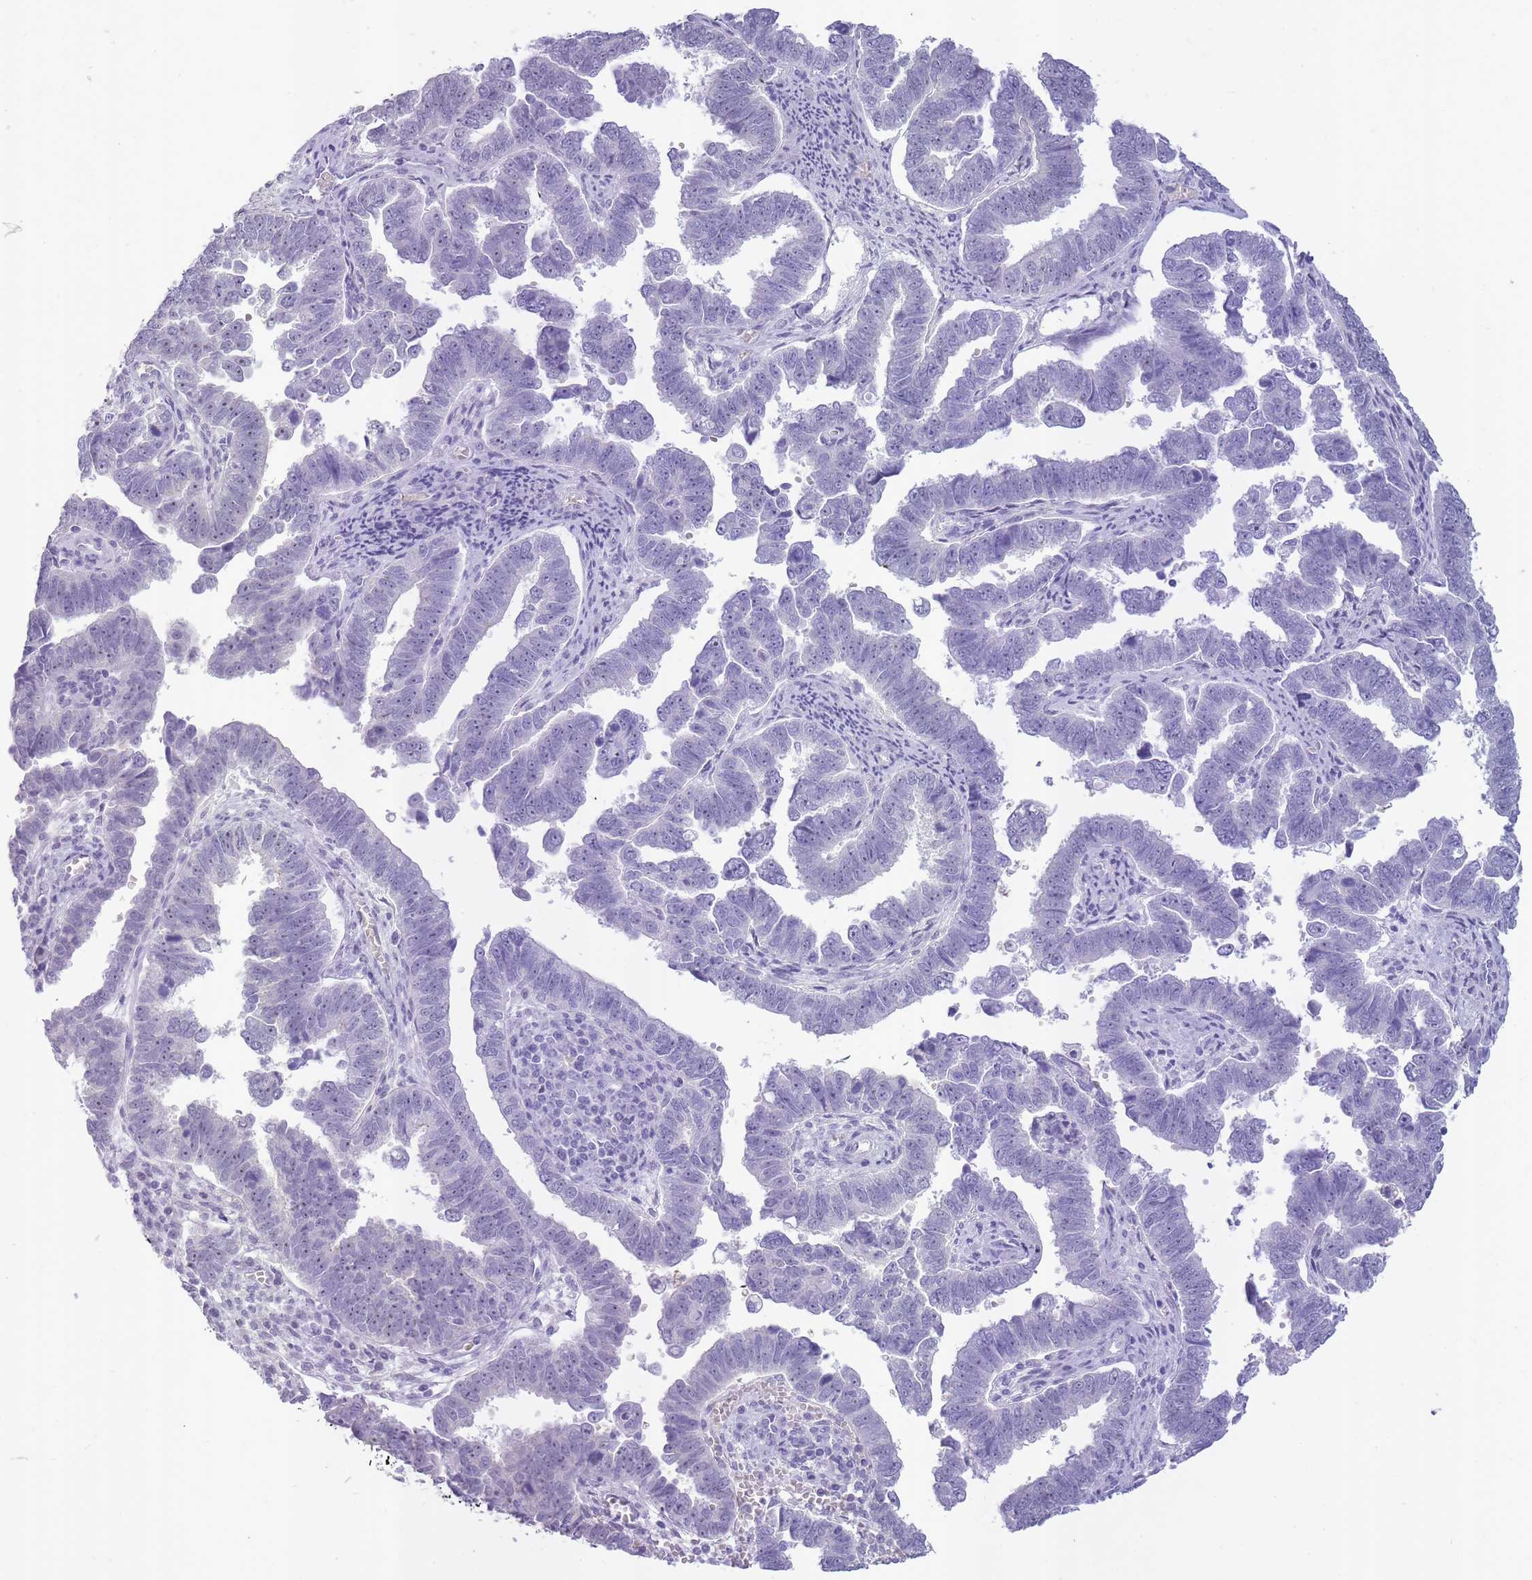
{"staining": {"intensity": "negative", "quantity": "none", "location": "none"}, "tissue": "endometrial cancer", "cell_type": "Tumor cells", "image_type": "cancer", "snomed": [{"axis": "morphology", "description": "Adenocarcinoma, NOS"}, {"axis": "topography", "description": "Endometrium"}], "caption": "Immunohistochemistry micrograph of human endometrial cancer stained for a protein (brown), which exhibits no expression in tumor cells.", "gene": "INS", "patient": {"sex": "female", "age": 75}}